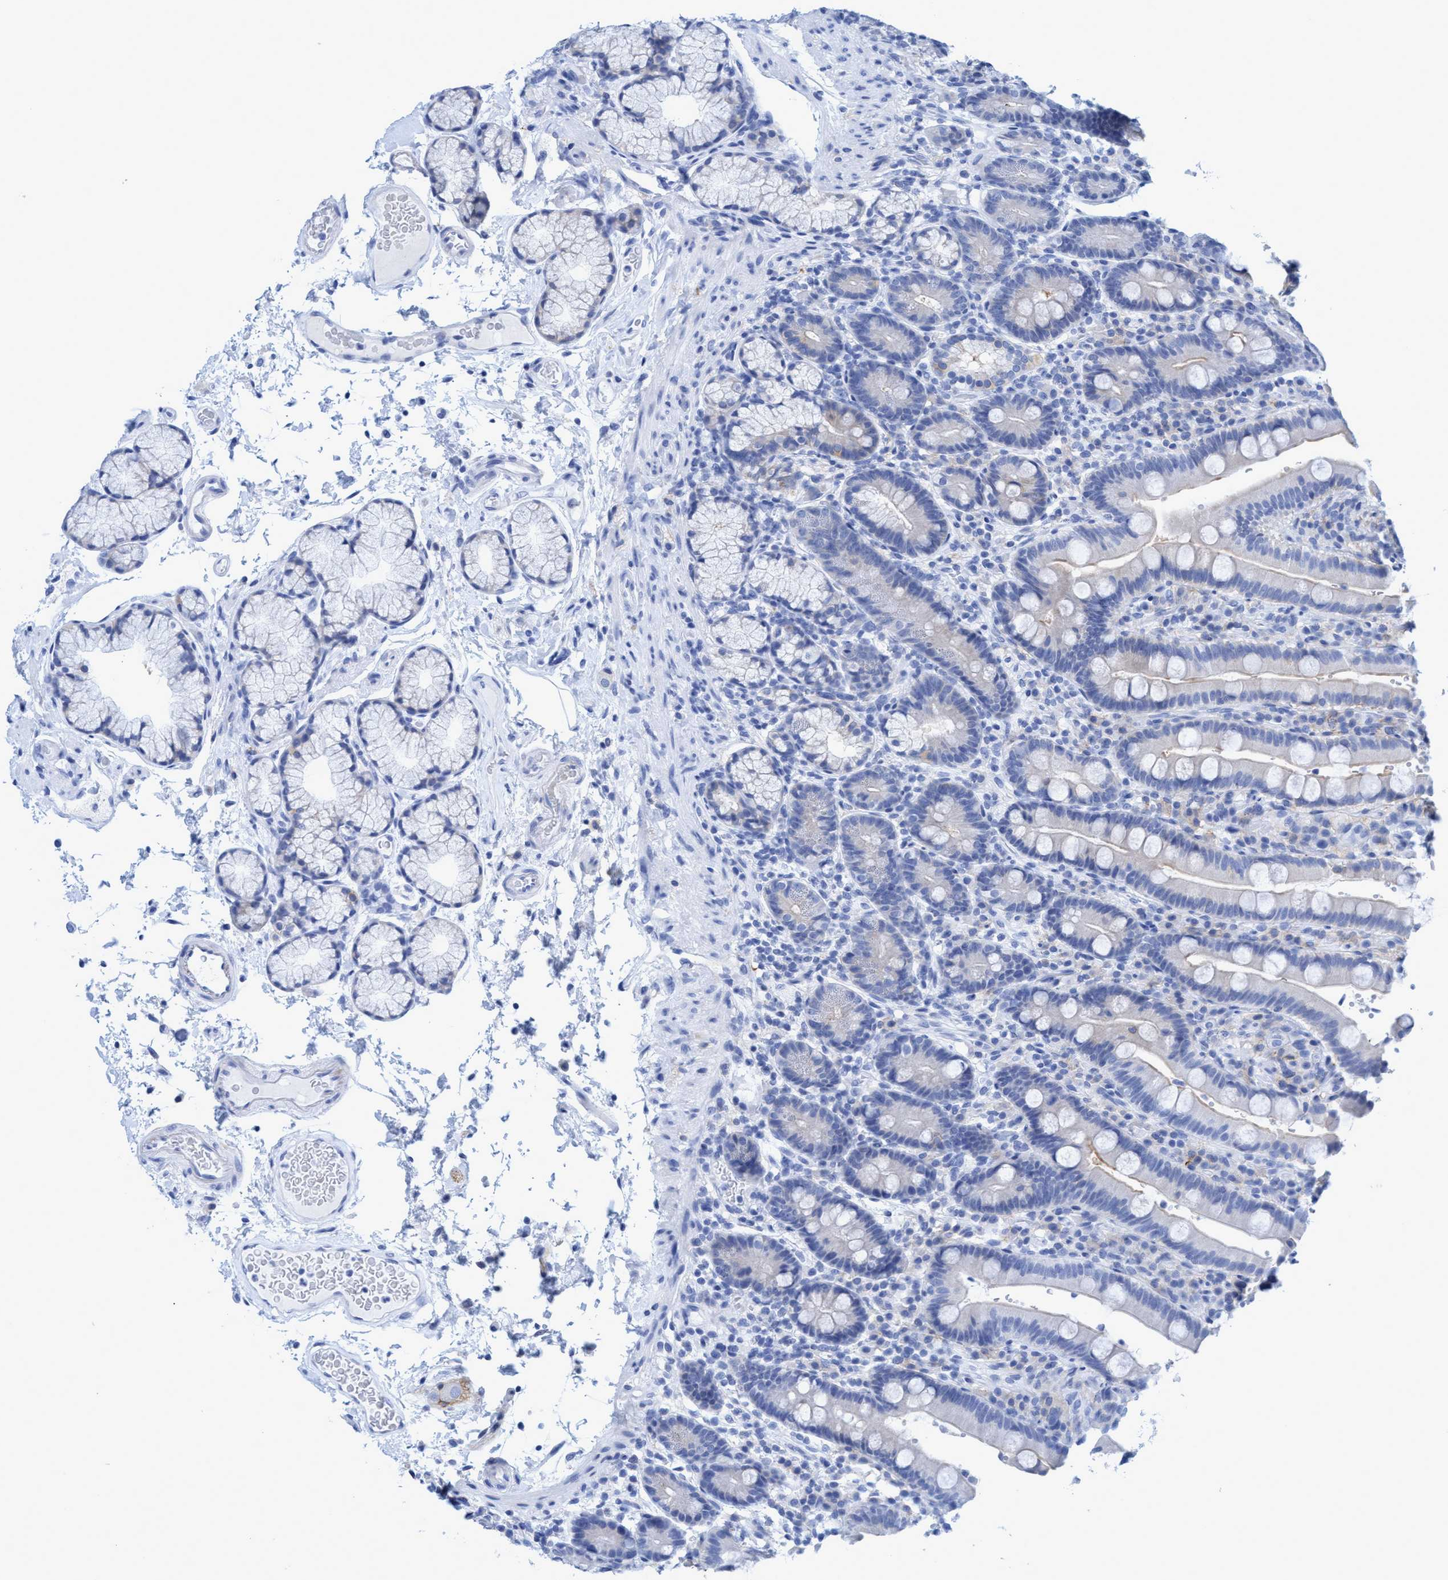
{"staining": {"intensity": "negative", "quantity": "none", "location": "none"}, "tissue": "duodenum", "cell_type": "Glandular cells", "image_type": "normal", "snomed": [{"axis": "morphology", "description": "Normal tissue, NOS"}, {"axis": "topography", "description": "Small intestine, NOS"}], "caption": "High power microscopy image of an immunohistochemistry (IHC) photomicrograph of benign duodenum, revealing no significant staining in glandular cells. Nuclei are stained in blue.", "gene": "PLPPR1", "patient": {"sex": "female", "age": 71}}